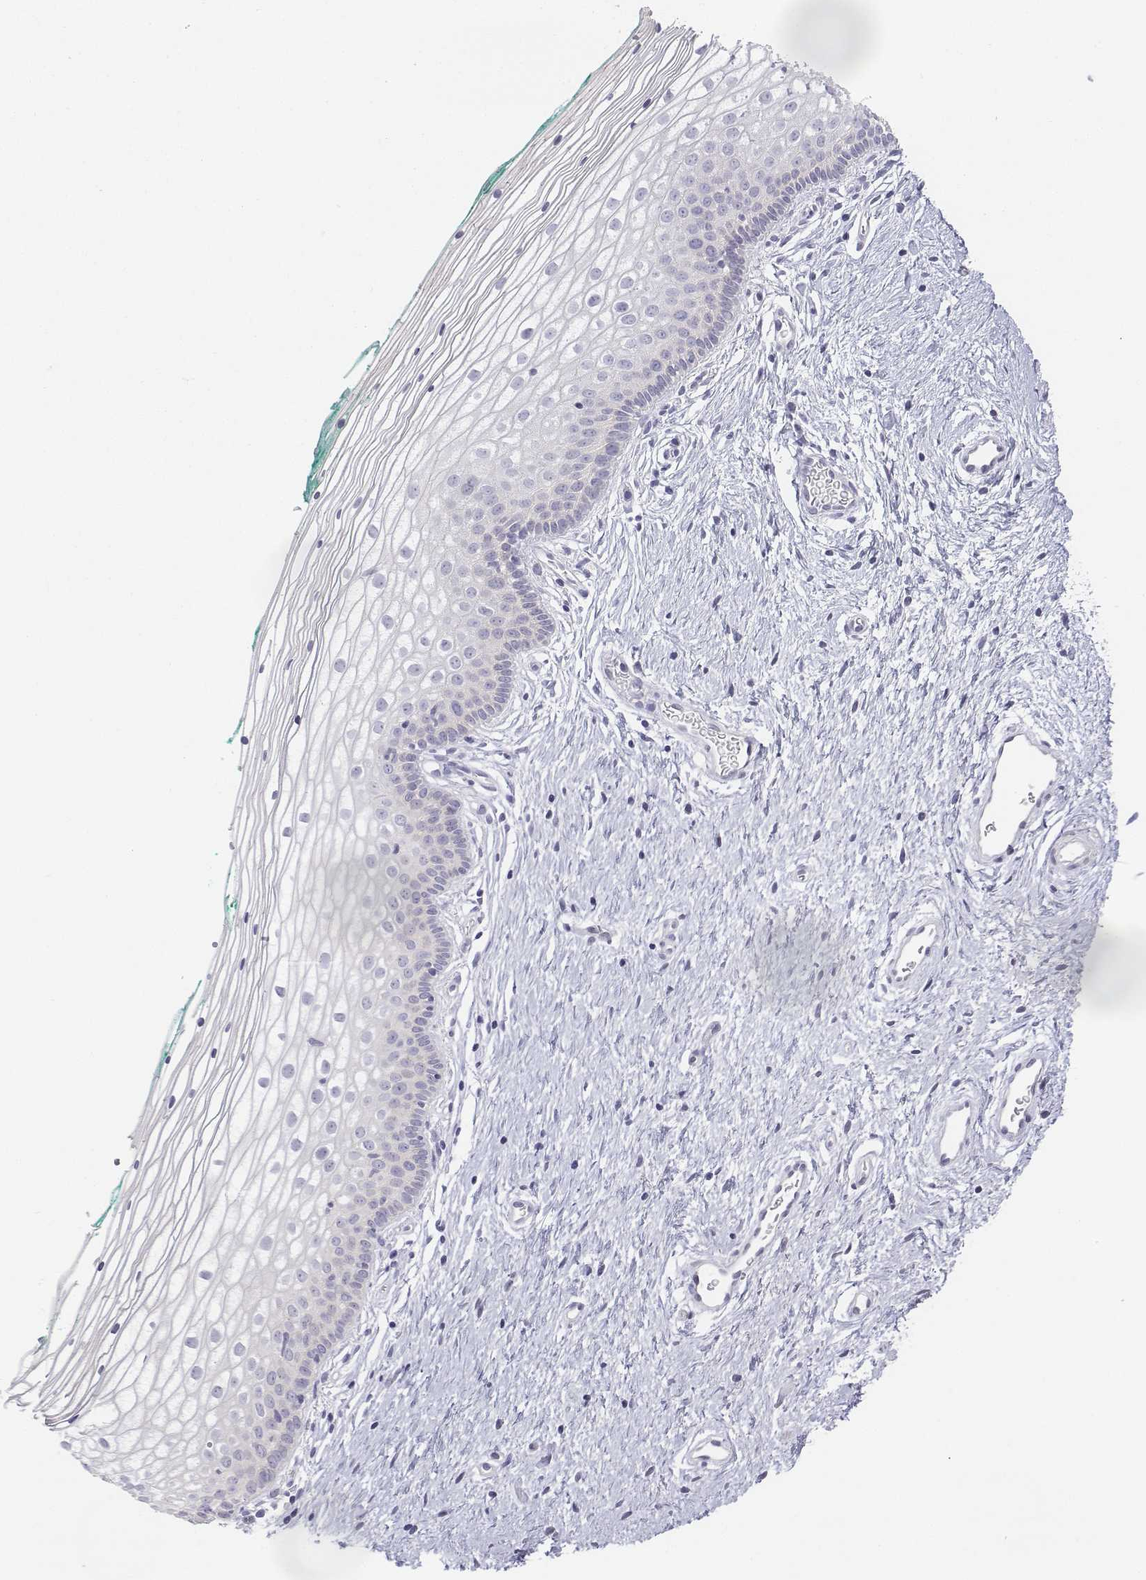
{"staining": {"intensity": "negative", "quantity": "none", "location": "none"}, "tissue": "vagina", "cell_type": "Squamous epithelial cells", "image_type": "normal", "snomed": [{"axis": "morphology", "description": "Normal tissue, NOS"}, {"axis": "topography", "description": "Vagina"}], "caption": "IHC of normal human vagina displays no staining in squamous epithelial cells. (DAB immunohistochemistry with hematoxylin counter stain).", "gene": "LGSN", "patient": {"sex": "female", "age": 36}}